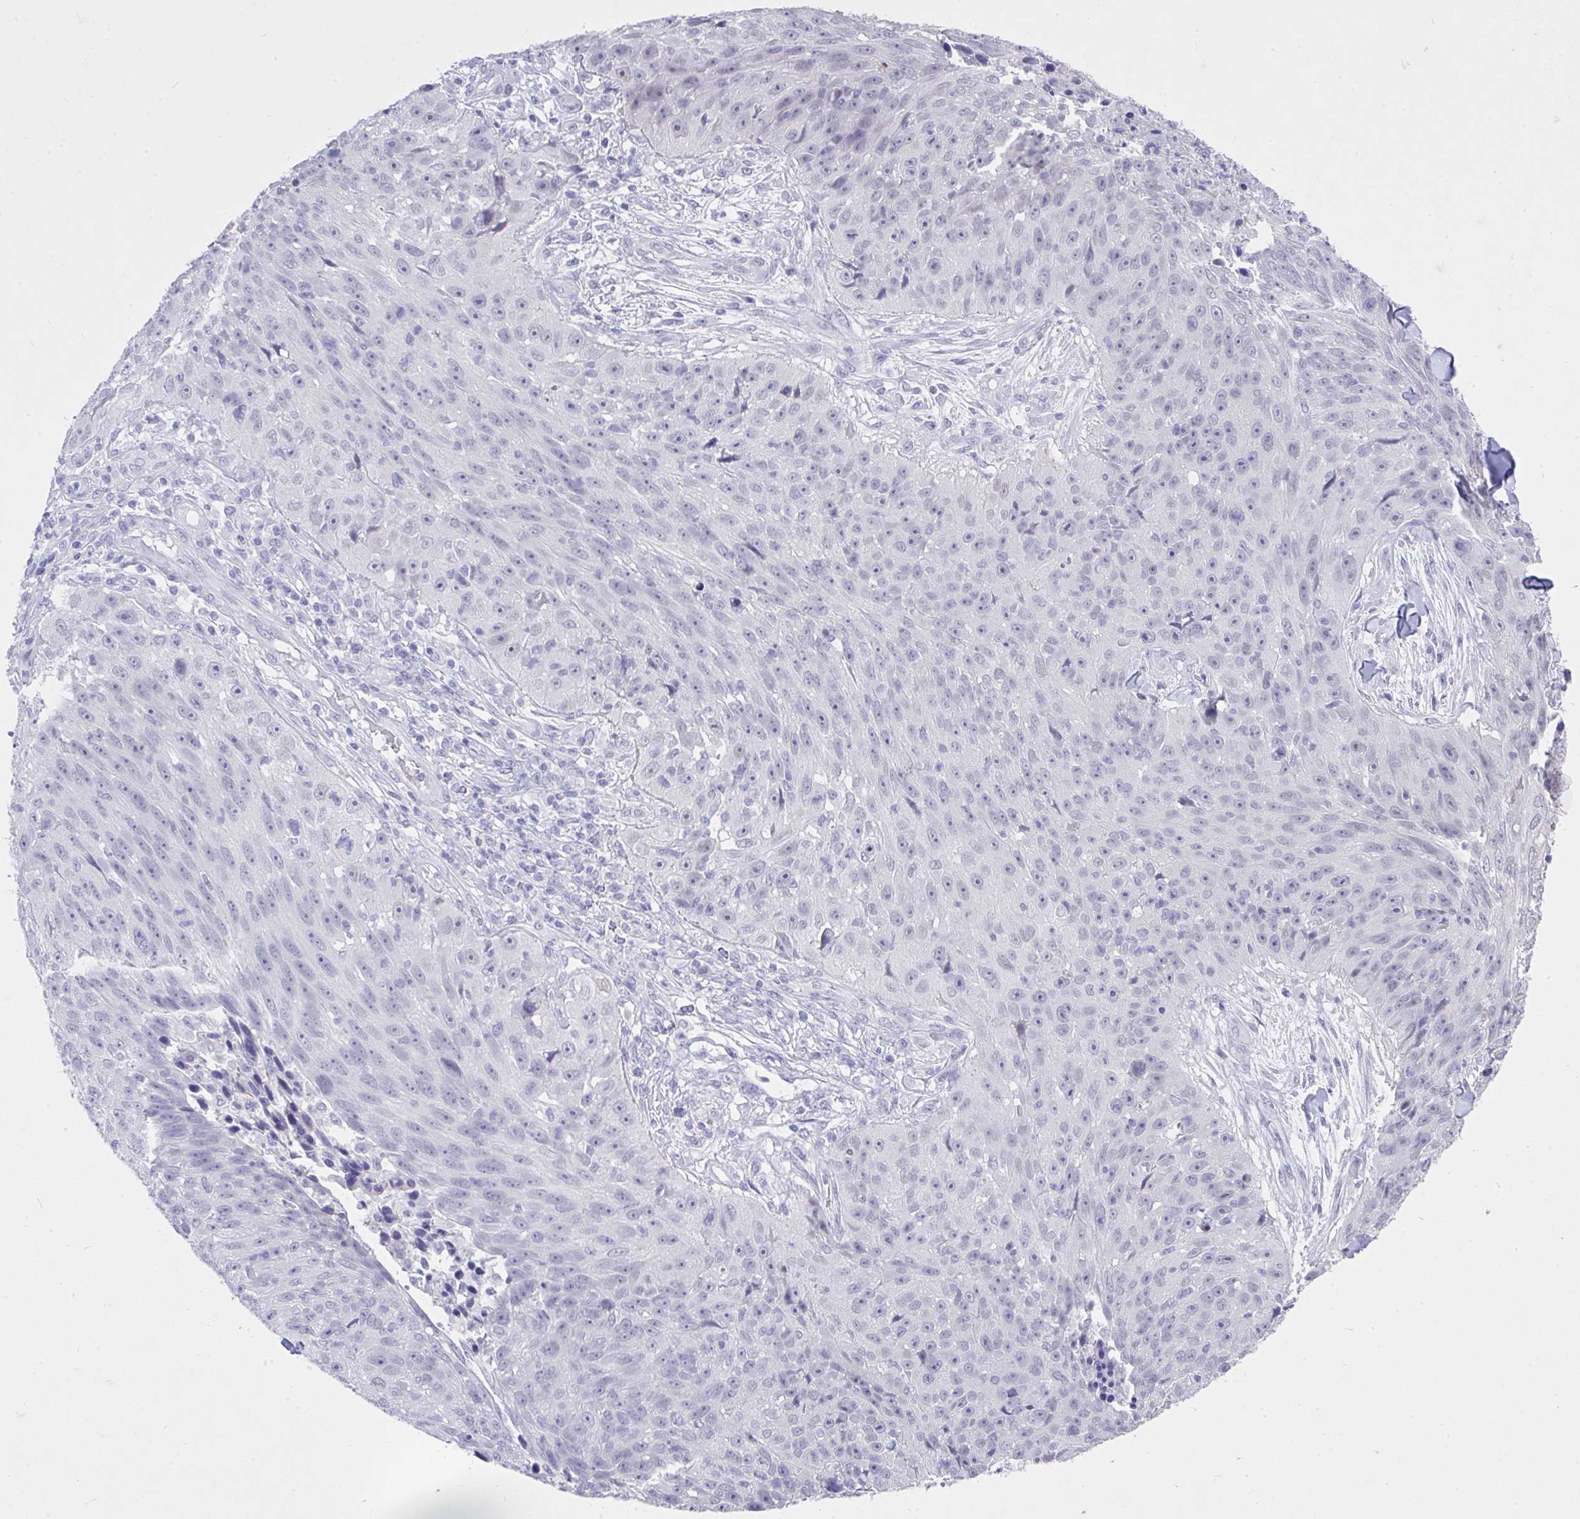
{"staining": {"intensity": "negative", "quantity": "none", "location": "none"}, "tissue": "skin cancer", "cell_type": "Tumor cells", "image_type": "cancer", "snomed": [{"axis": "morphology", "description": "Squamous cell carcinoma, NOS"}, {"axis": "topography", "description": "Skin"}], "caption": "Protein analysis of skin cancer shows no significant positivity in tumor cells.", "gene": "MS4A12", "patient": {"sex": "female", "age": 87}}